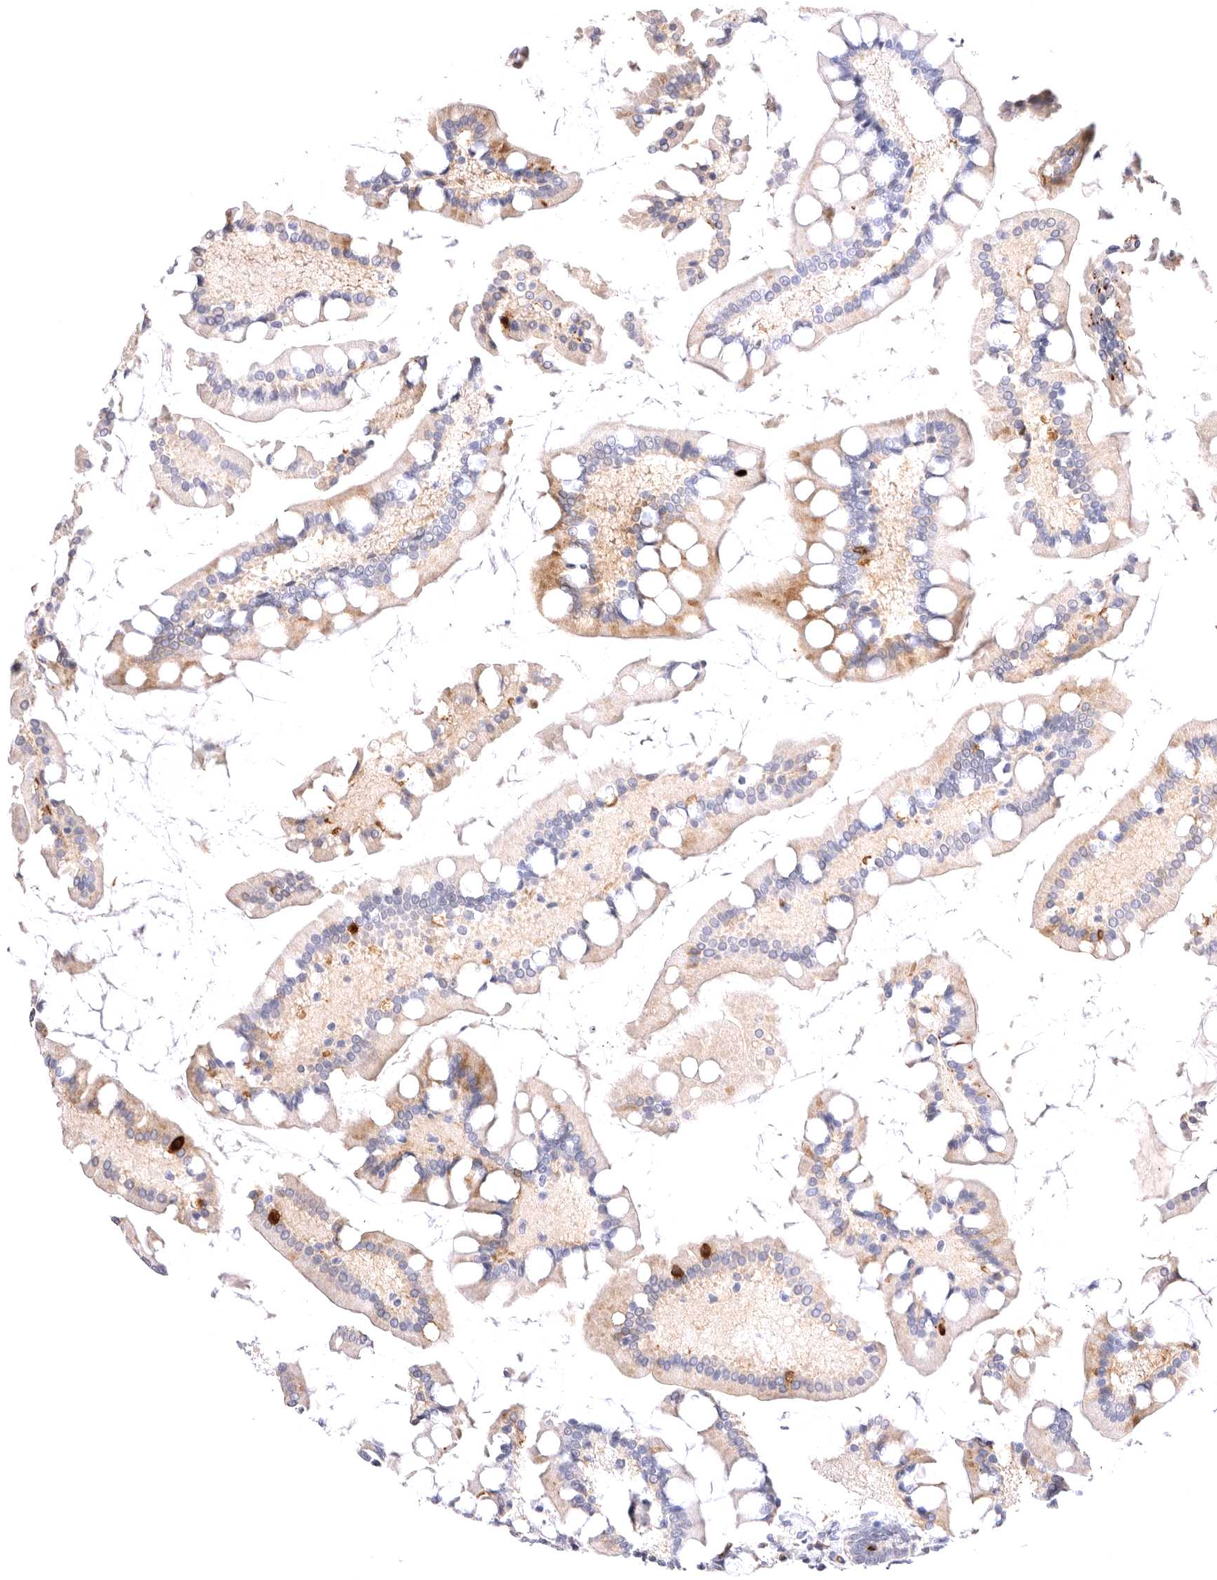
{"staining": {"intensity": "moderate", "quantity": "25%-75%", "location": "cytoplasmic/membranous"}, "tissue": "small intestine", "cell_type": "Glandular cells", "image_type": "normal", "snomed": [{"axis": "morphology", "description": "Normal tissue, NOS"}, {"axis": "topography", "description": "Small intestine"}], "caption": "Immunohistochemical staining of normal small intestine demonstrates 25%-75% levels of moderate cytoplasmic/membranous protein staining in approximately 25%-75% of glandular cells.", "gene": "VPS45", "patient": {"sex": "male", "age": 41}}